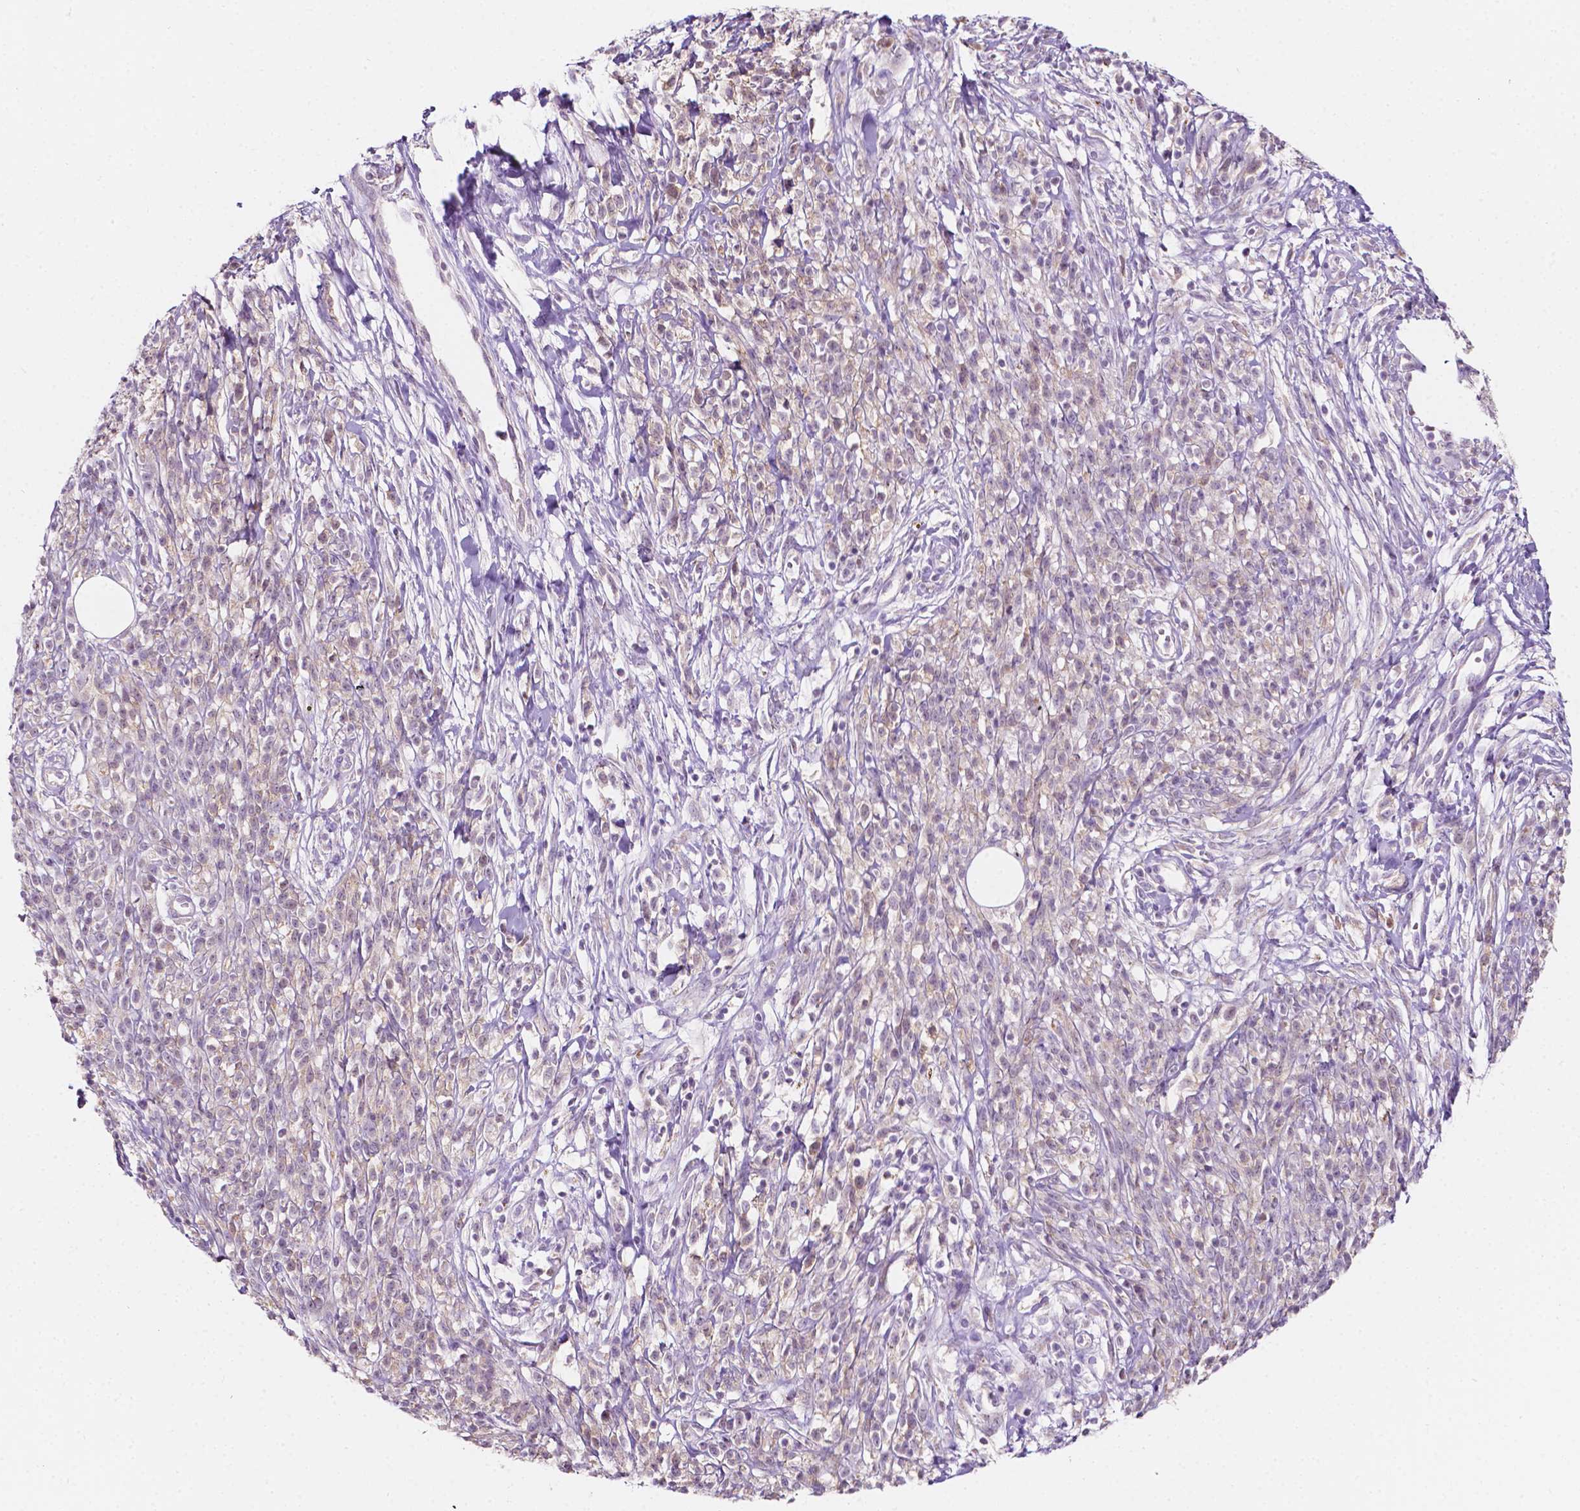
{"staining": {"intensity": "negative", "quantity": "none", "location": "none"}, "tissue": "melanoma", "cell_type": "Tumor cells", "image_type": "cancer", "snomed": [{"axis": "morphology", "description": "Malignant melanoma, NOS"}, {"axis": "topography", "description": "Skin"}, {"axis": "topography", "description": "Skin of trunk"}], "caption": "DAB (3,3'-diaminobenzidine) immunohistochemical staining of human melanoma demonstrates no significant positivity in tumor cells. (Brightfield microscopy of DAB immunohistochemistry at high magnification).", "gene": "NOS1AP", "patient": {"sex": "male", "age": 74}}